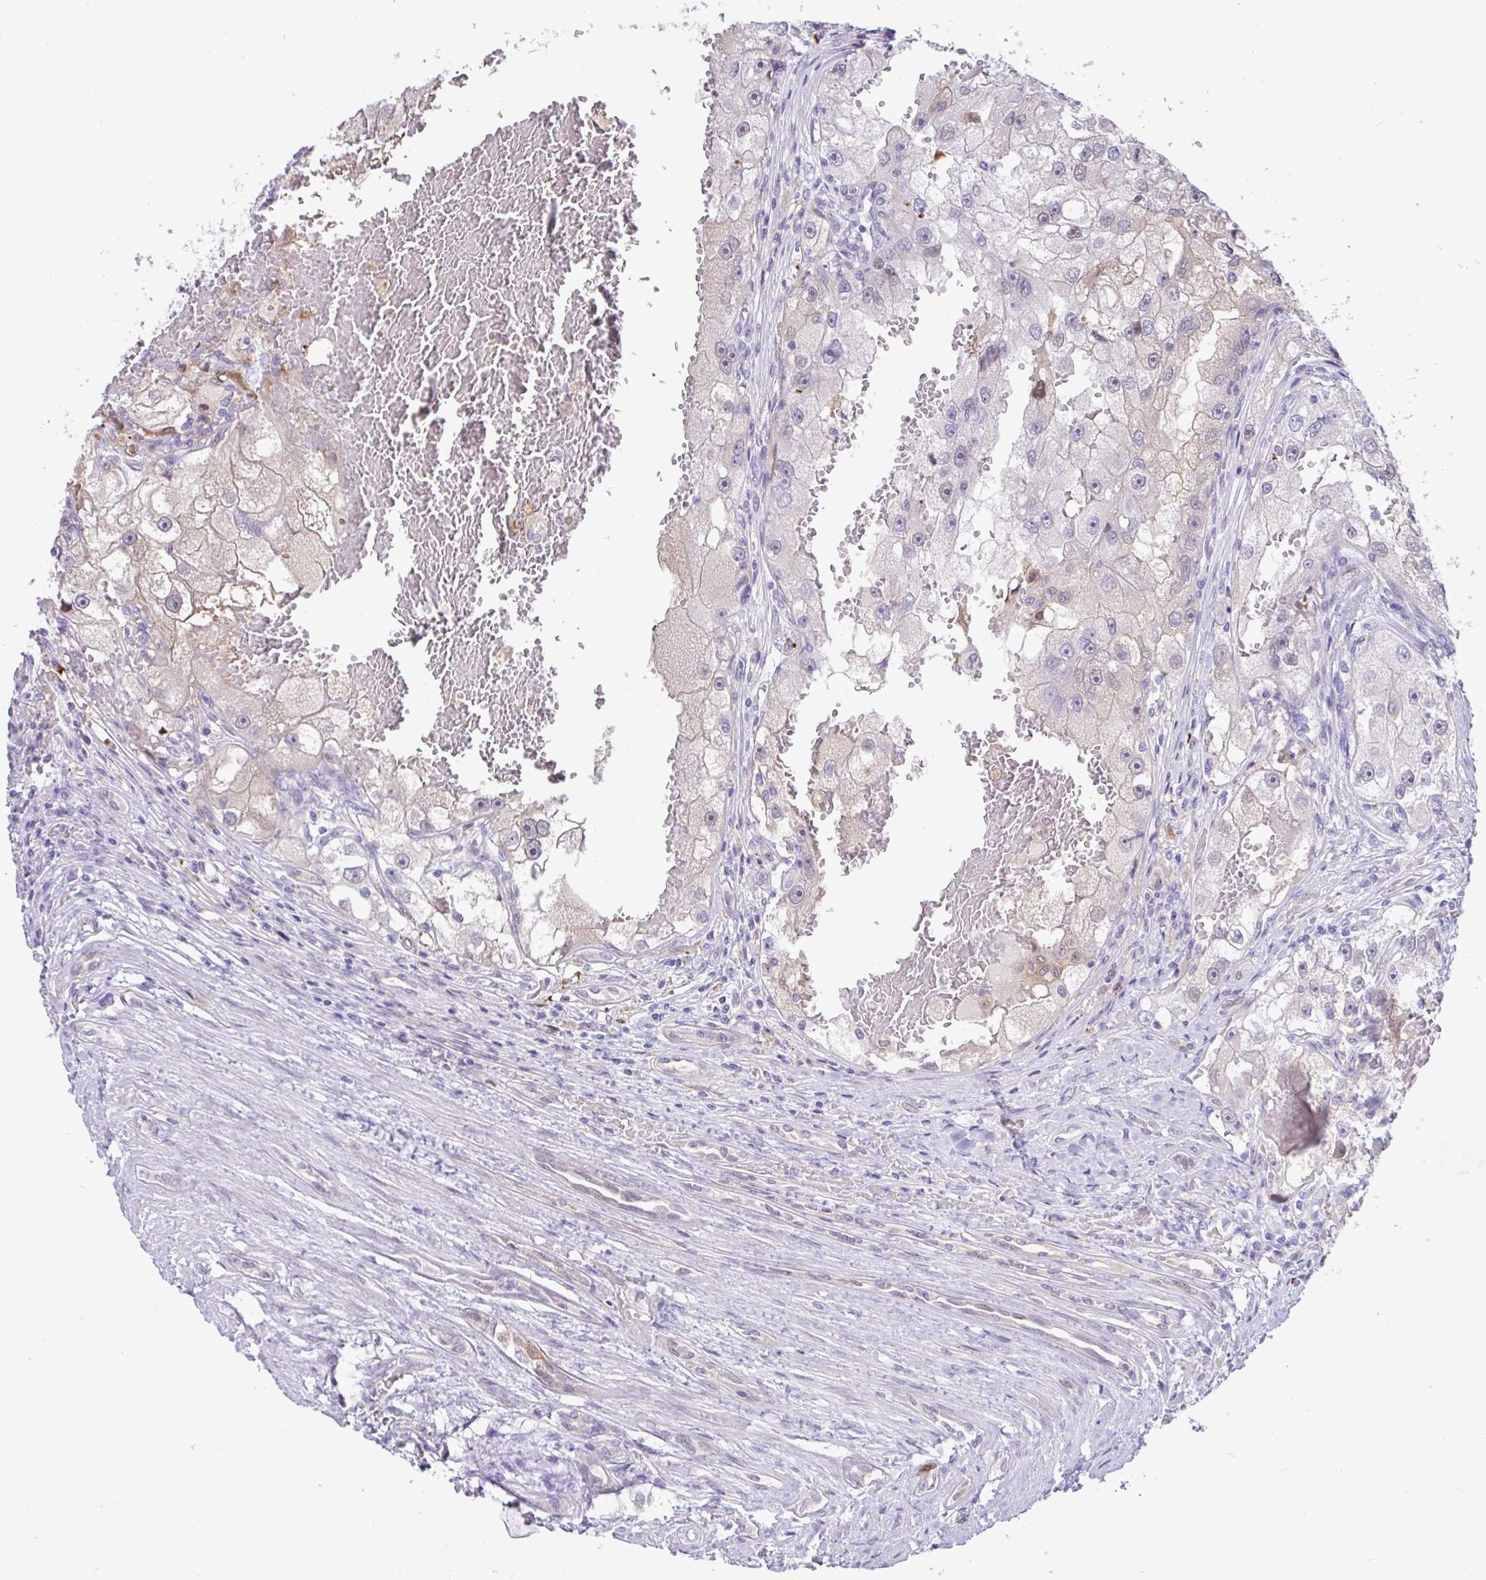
{"staining": {"intensity": "negative", "quantity": "none", "location": "none"}, "tissue": "renal cancer", "cell_type": "Tumor cells", "image_type": "cancer", "snomed": [{"axis": "morphology", "description": "Adenocarcinoma, NOS"}, {"axis": "topography", "description": "Kidney"}], "caption": "Immunohistochemistry photomicrograph of human renal cancer stained for a protein (brown), which reveals no positivity in tumor cells.", "gene": "ZNF485", "patient": {"sex": "male", "age": 63}}